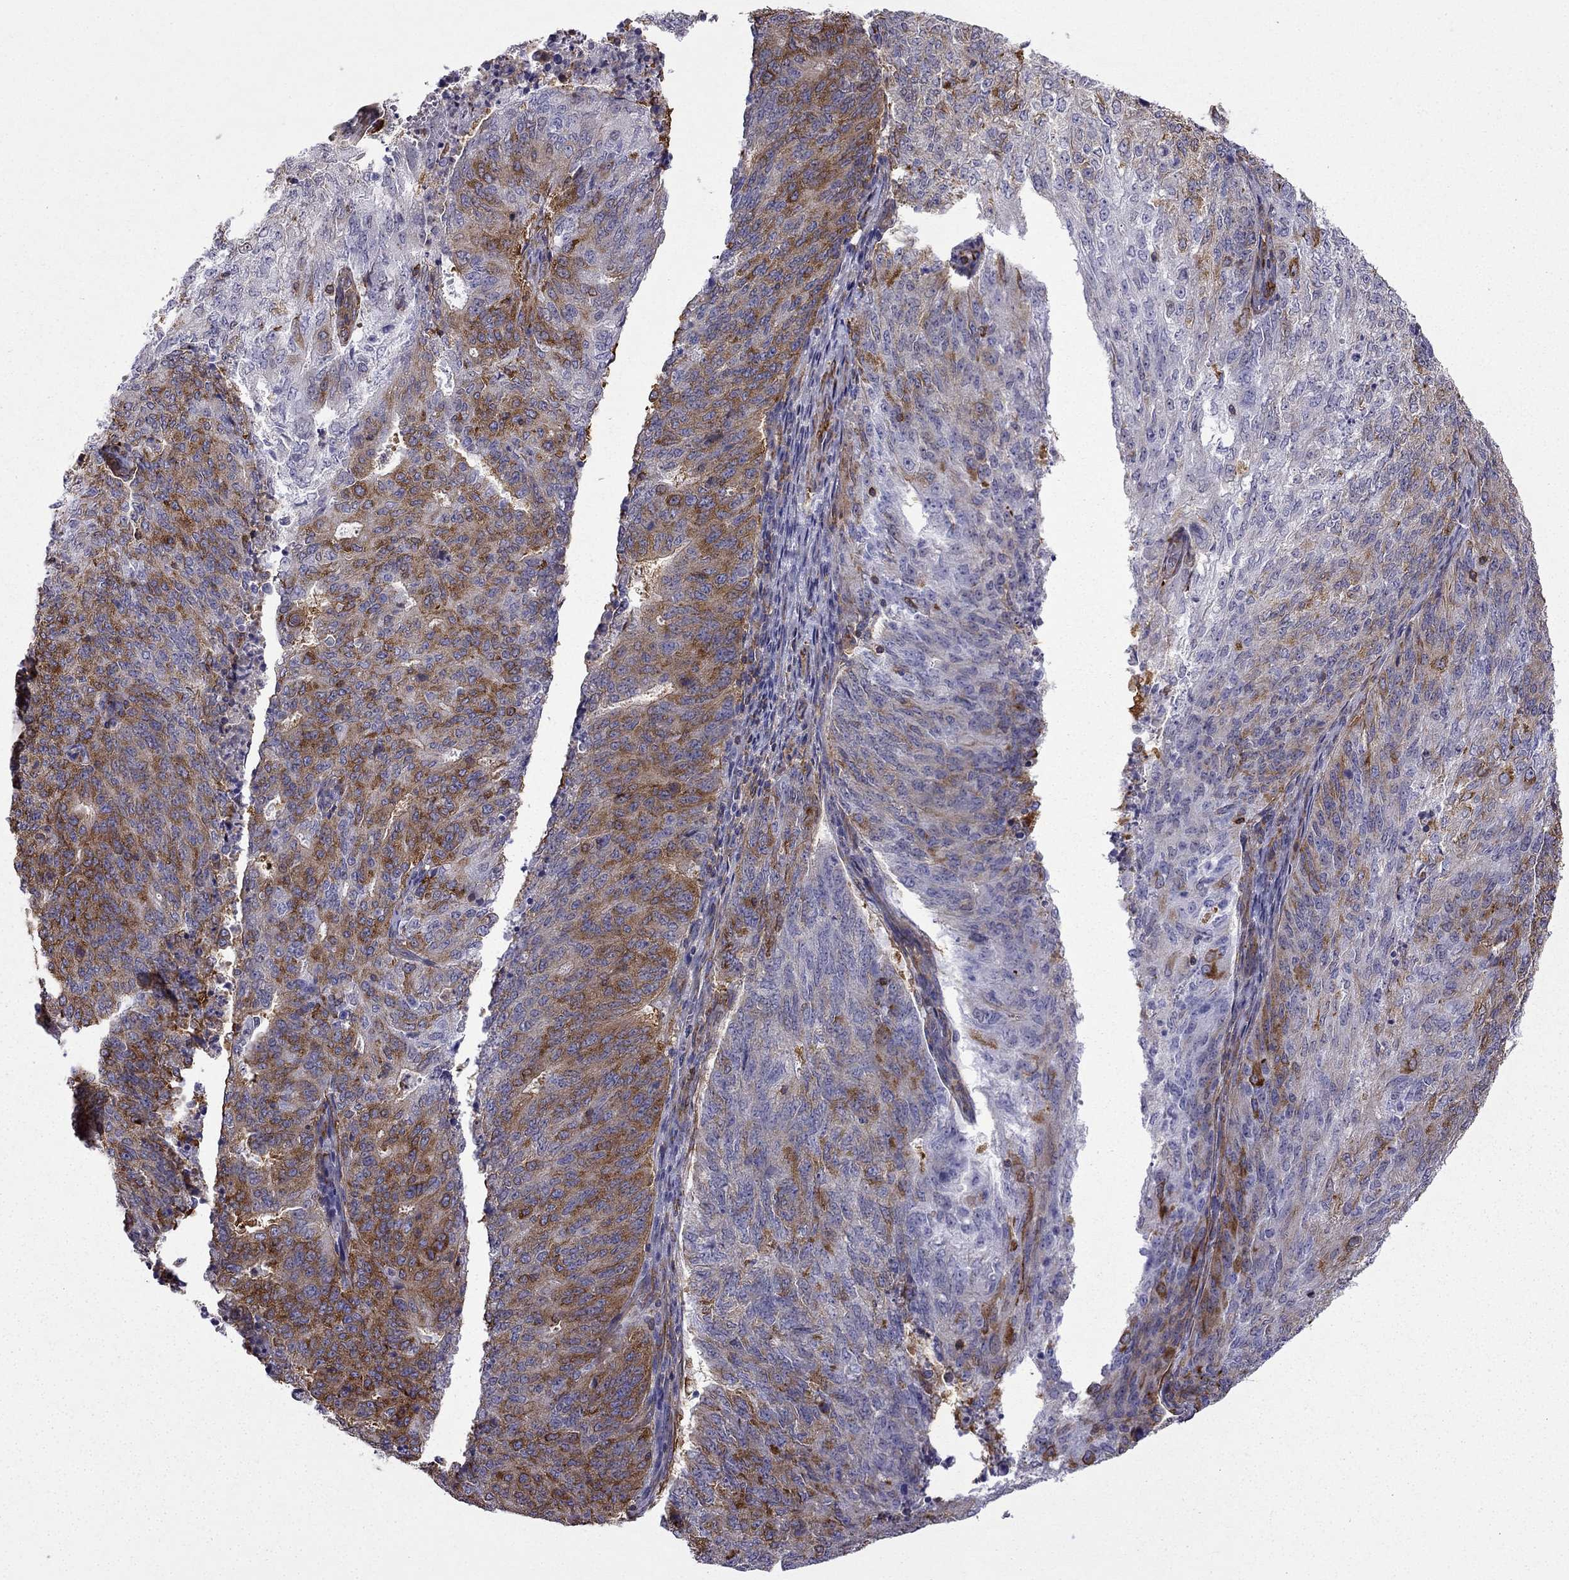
{"staining": {"intensity": "moderate", "quantity": "25%-75%", "location": "cytoplasmic/membranous"}, "tissue": "endometrial cancer", "cell_type": "Tumor cells", "image_type": "cancer", "snomed": [{"axis": "morphology", "description": "Adenocarcinoma, NOS"}, {"axis": "topography", "description": "Endometrium"}], "caption": "Endometrial adenocarcinoma was stained to show a protein in brown. There is medium levels of moderate cytoplasmic/membranous positivity in approximately 25%-75% of tumor cells.", "gene": "MAP4", "patient": {"sex": "female", "age": 82}}